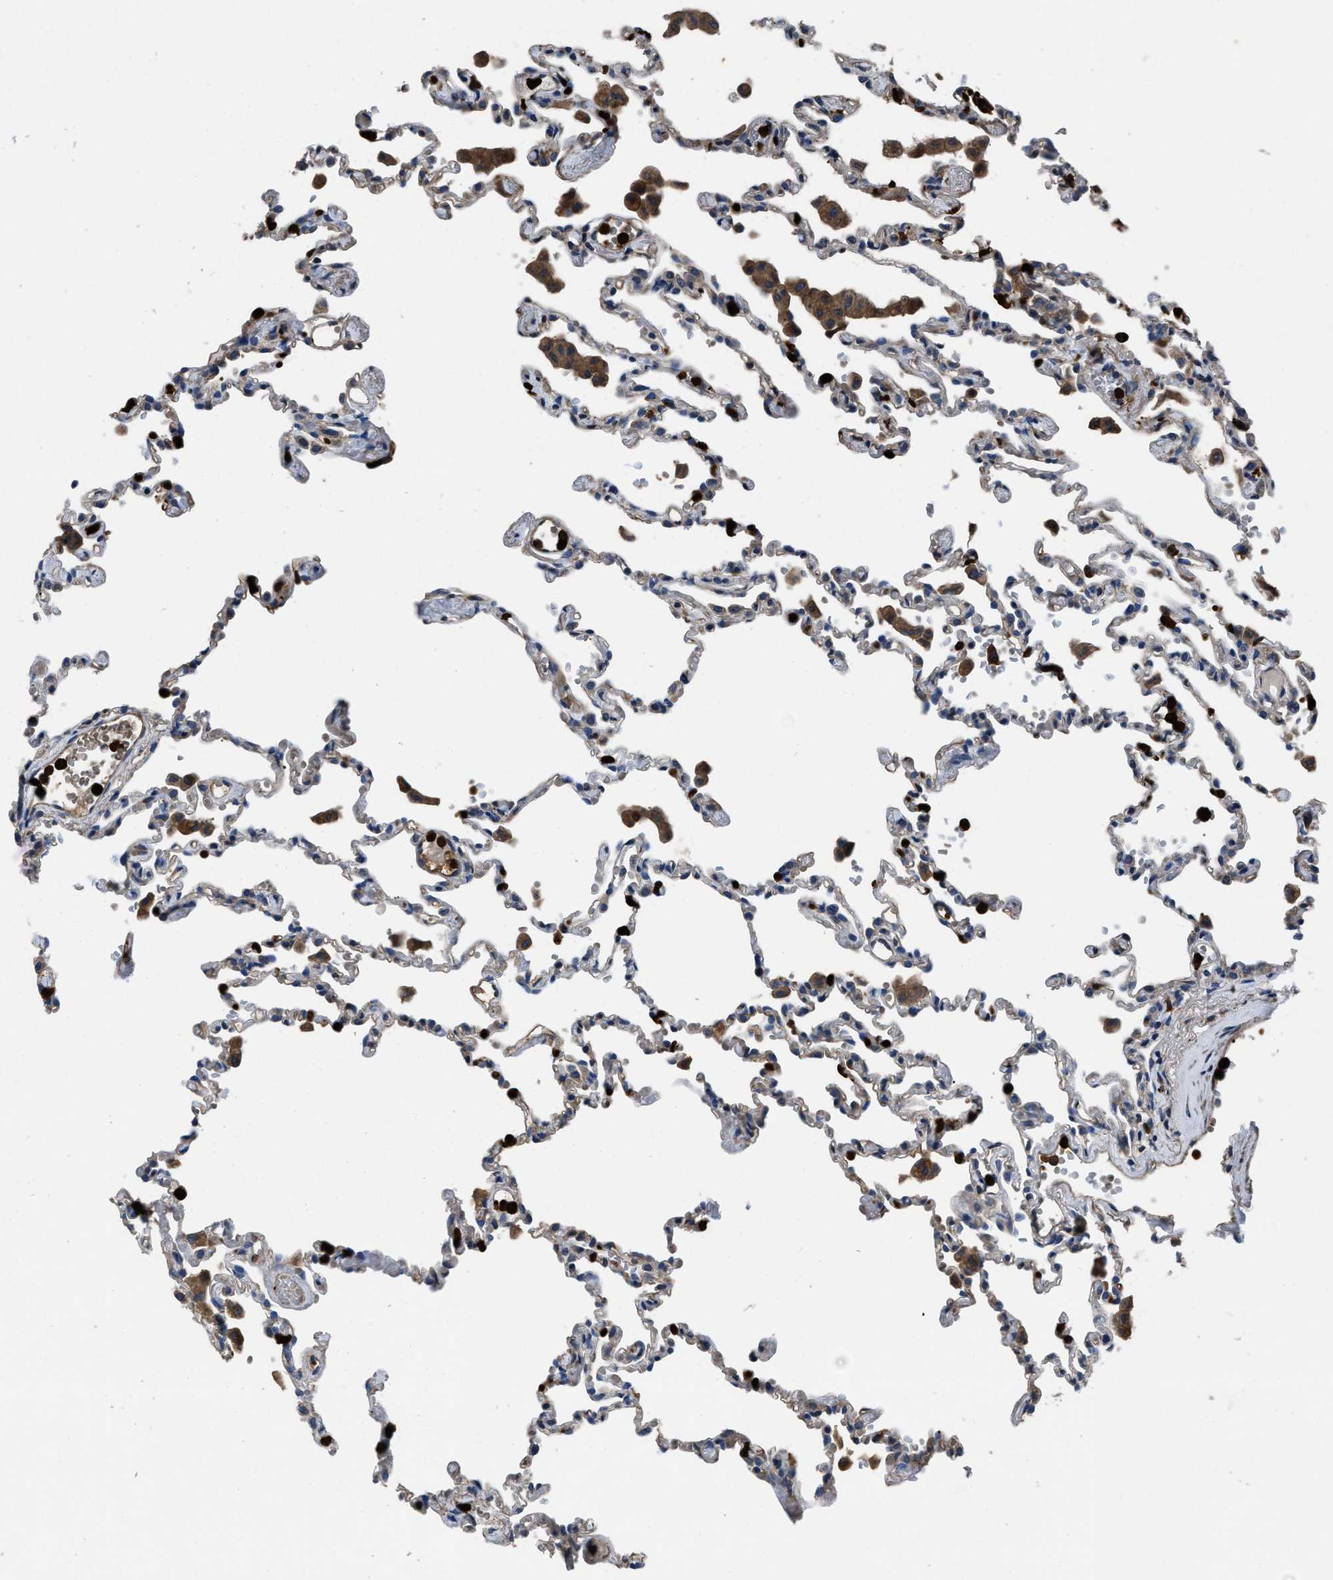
{"staining": {"intensity": "negative", "quantity": "none", "location": "none"}, "tissue": "lung", "cell_type": "Alveolar cells", "image_type": "normal", "snomed": [{"axis": "morphology", "description": "Normal tissue, NOS"}, {"axis": "topography", "description": "Bronchus"}, {"axis": "topography", "description": "Lung"}], "caption": "Immunohistochemistry image of unremarkable lung: human lung stained with DAB (3,3'-diaminobenzidine) demonstrates no significant protein expression in alveolar cells. (Brightfield microscopy of DAB (3,3'-diaminobenzidine) IHC at high magnification).", "gene": "ANGPT1", "patient": {"sex": "female", "age": 49}}